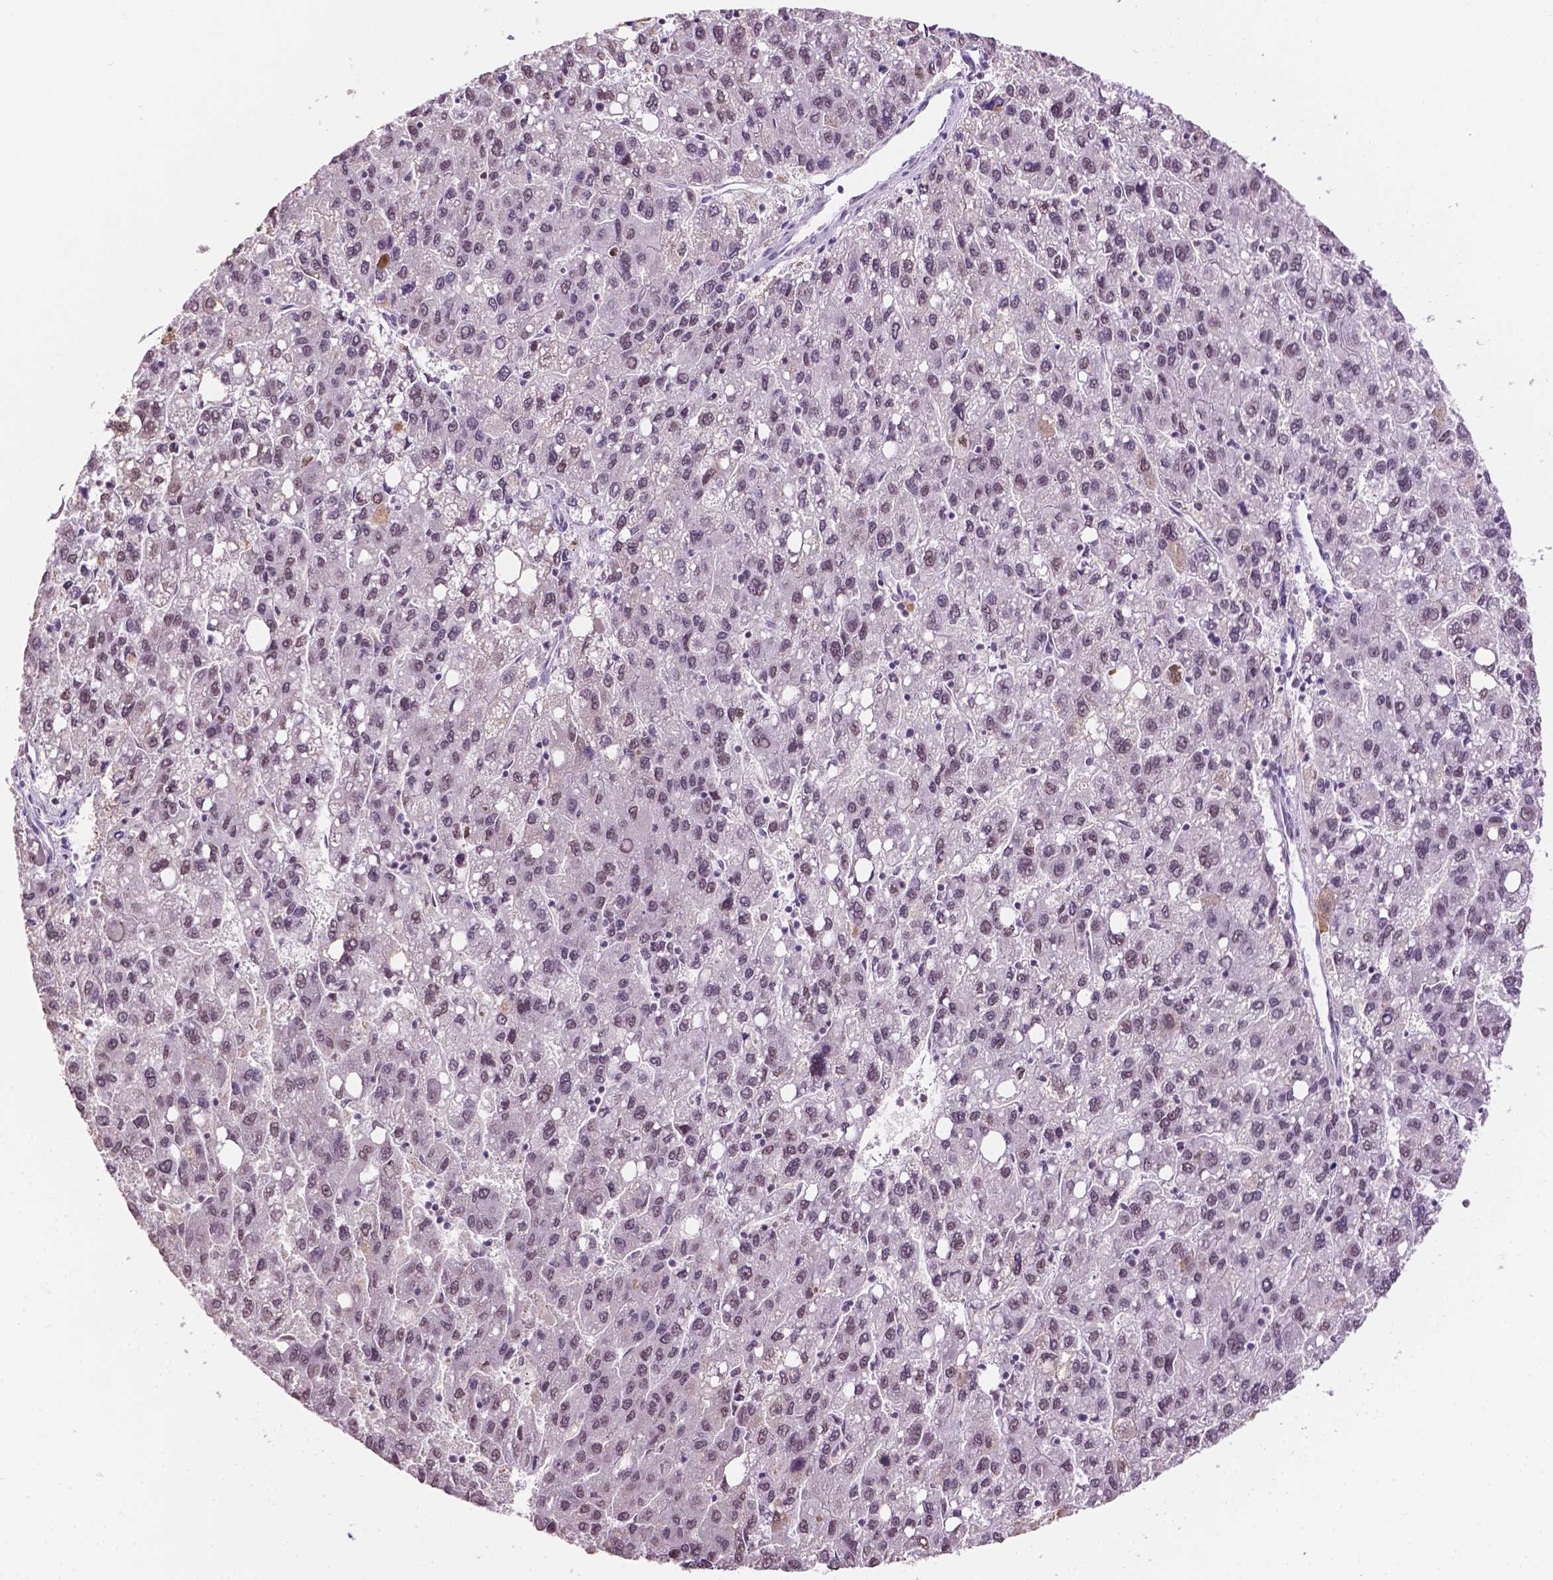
{"staining": {"intensity": "weak", "quantity": ">75%", "location": "nuclear"}, "tissue": "liver cancer", "cell_type": "Tumor cells", "image_type": "cancer", "snomed": [{"axis": "morphology", "description": "Carcinoma, Hepatocellular, NOS"}, {"axis": "topography", "description": "Liver"}], "caption": "Immunohistochemical staining of human liver cancer shows low levels of weak nuclear protein expression in approximately >75% of tumor cells.", "gene": "PTPN6", "patient": {"sex": "female", "age": 82}}